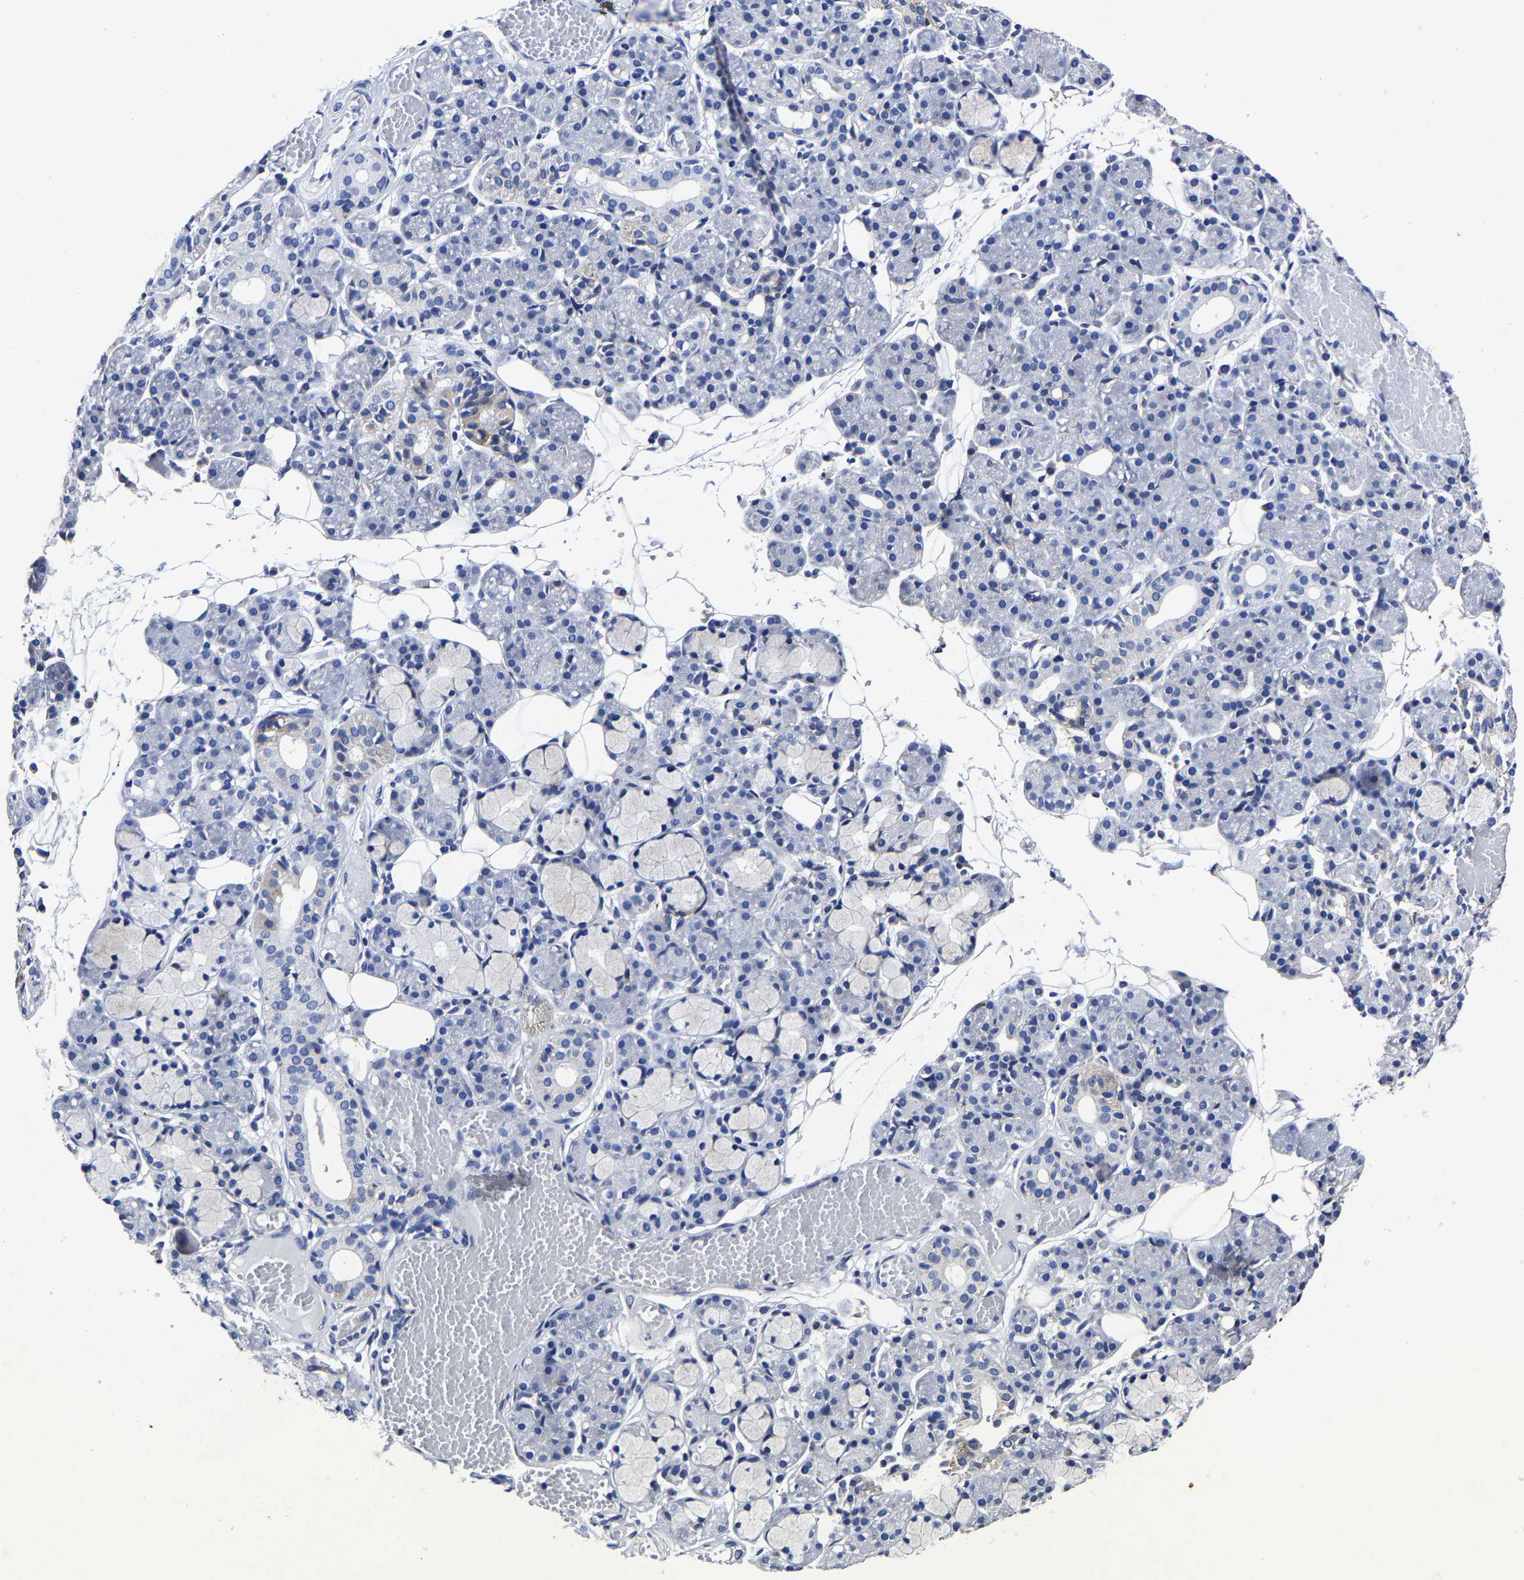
{"staining": {"intensity": "negative", "quantity": "none", "location": "none"}, "tissue": "salivary gland", "cell_type": "Glandular cells", "image_type": "normal", "snomed": [{"axis": "morphology", "description": "Normal tissue, NOS"}, {"axis": "topography", "description": "Salivary gland"}], "caption": "High magnification brightfield microscopy of benign salivary gland stained with DAB (3,3'-diaminobenzidine) (brown) and counterstained with hematoxylin (blue): glandular cells show no significant staining.", "gene": "AASS", "patient": {"sex": "male", "age": 63}}